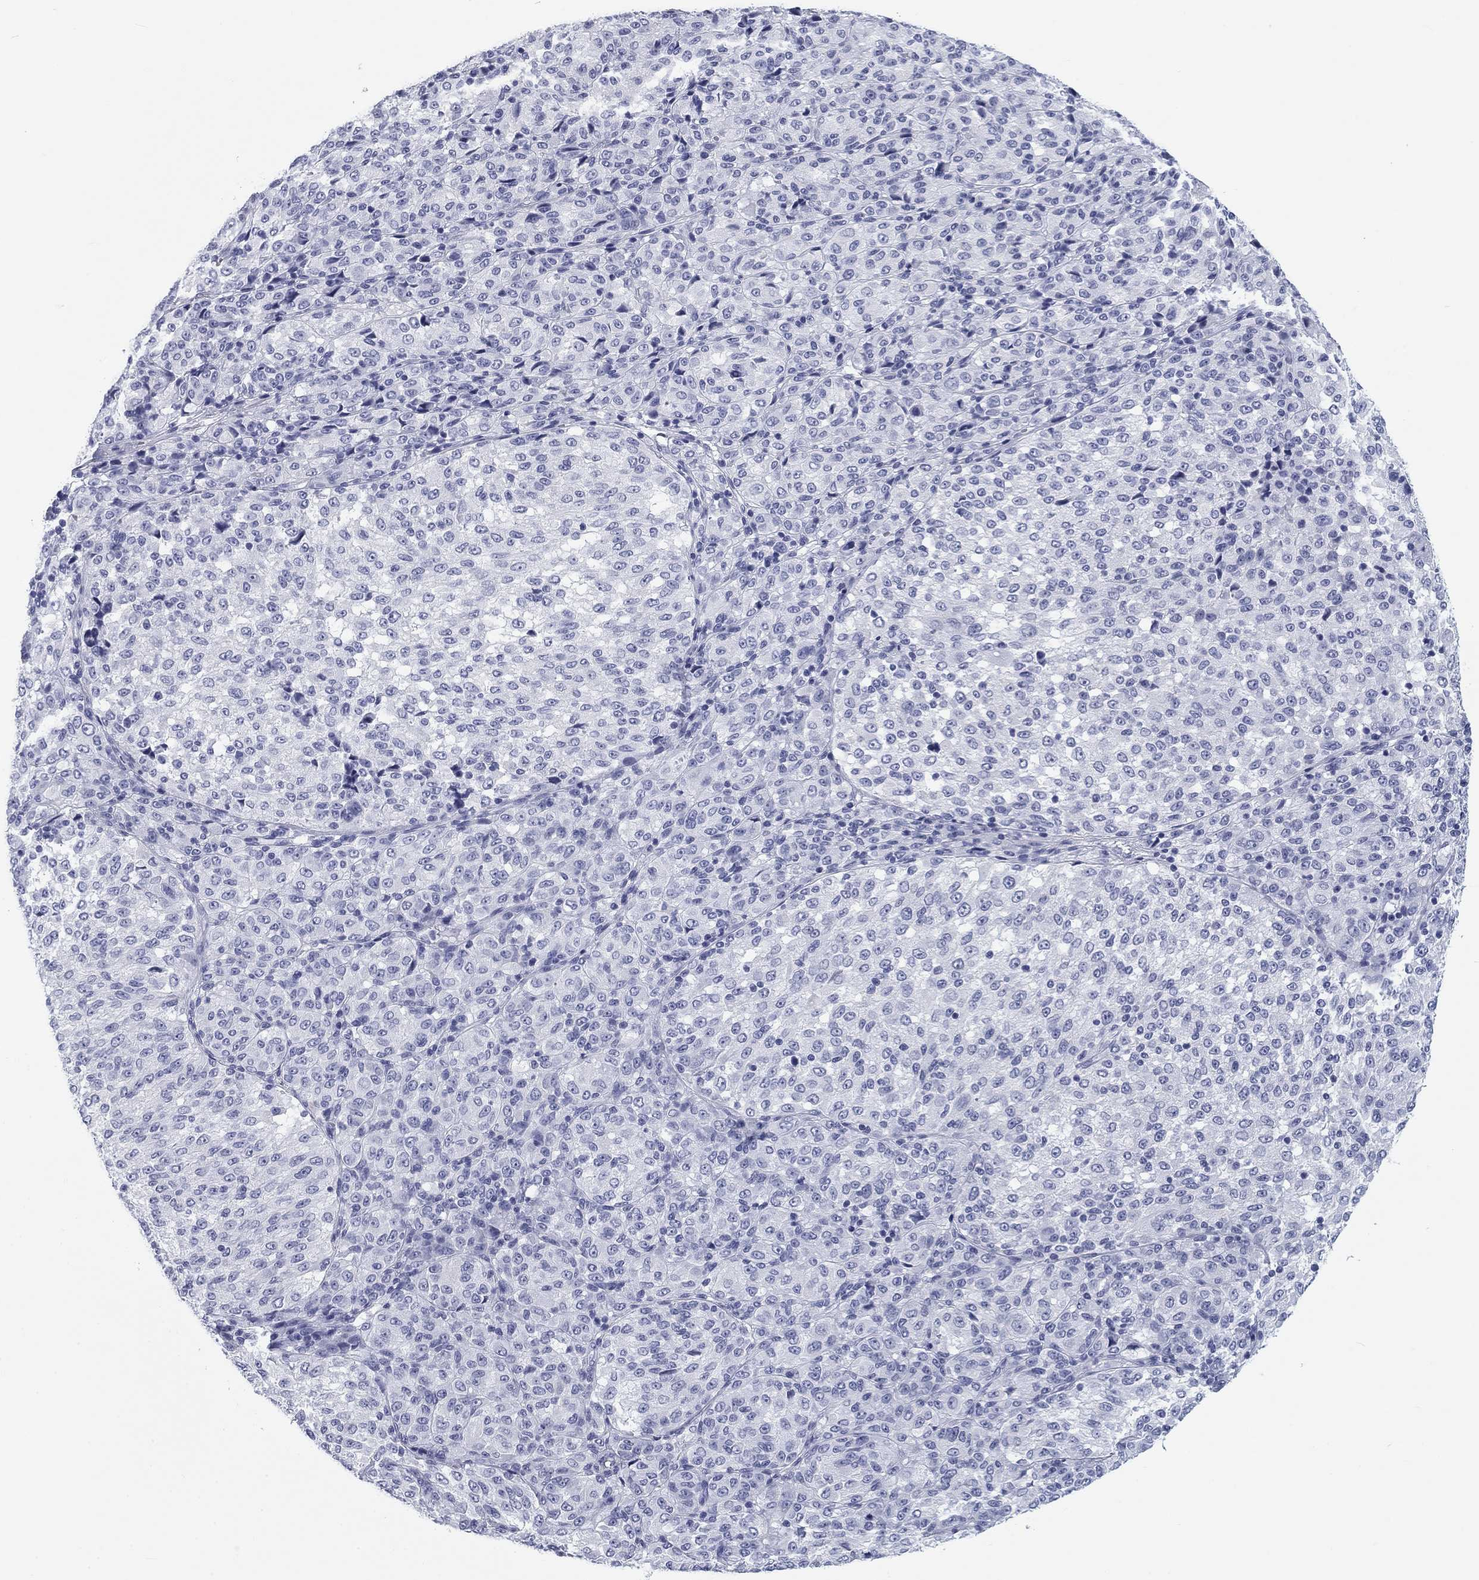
{"staining": {"intensity": "negative", "quantity": "none", "location": "none"}, "tissue": "melanoma", "cell_type": "Tumor cells", "image_type": "cancer", "snomed": [{"axis": "morphology", "description": "Malignant melanoma, Metastatic site"}, {"axis": "topography", "description": "Brain"}], "caption": "Immunohistochemistry of melanoma exhibits no positivity in tumor cells.", "gene": "CALB1", "patient": {"sex": "female", "age": 56}}